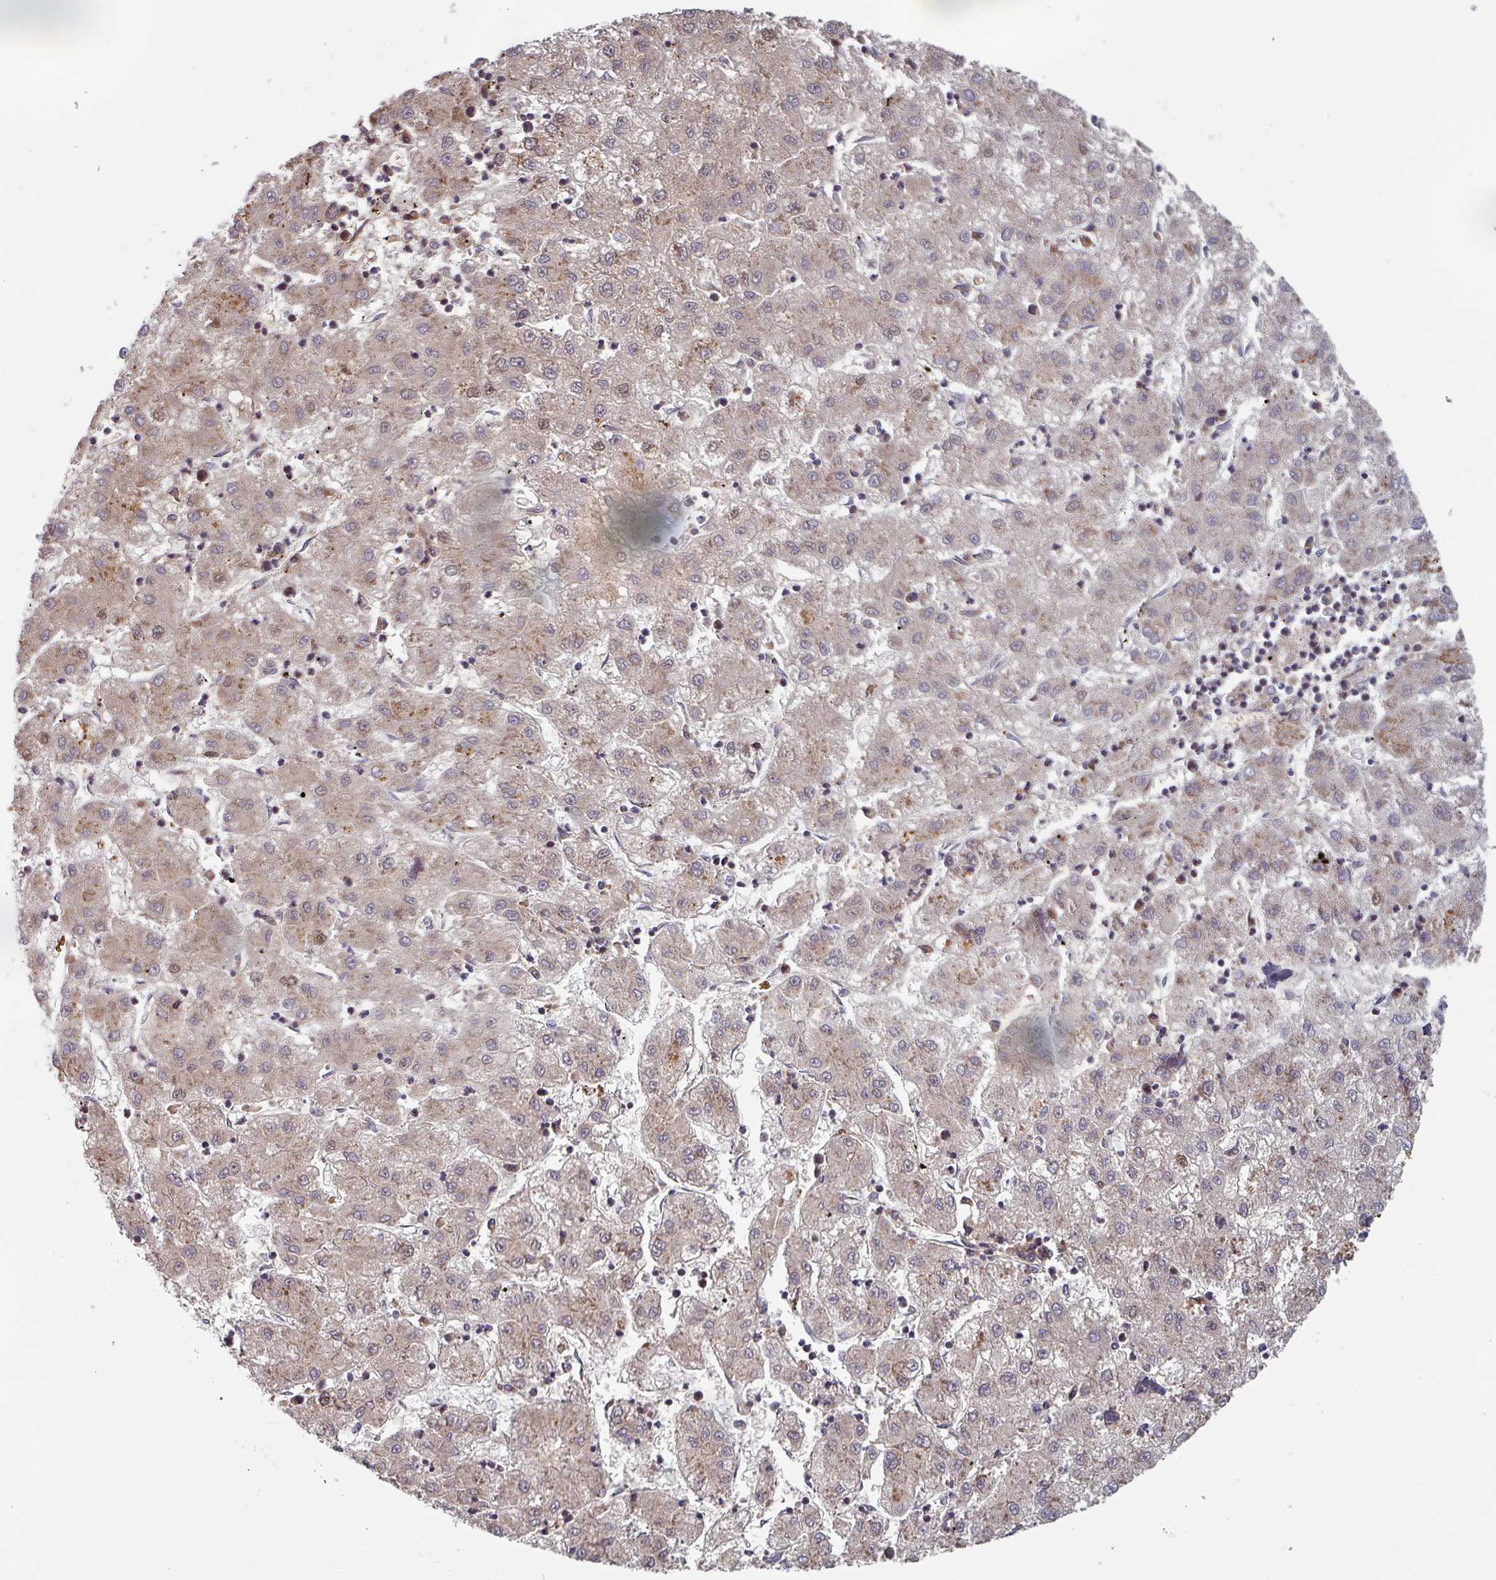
{"staining": {"intensity": "weak", "quantity": "25%-75%", "location": "cytoplasmic/membranous"}, "tissue": "liver cancer", "cell_type": "Tumor cells", "image_type": "cancer", "snomed": [{"axis": "morphology", "description": "Carcinoma, Hepatocellular, NOS"}, {"axis": "topography", "description": "Liver"}], "caption": "Weak cytoplasmic/membranous staining for a protein is present in approximately 25%-75% of tumor cells of liver cancer (hepatocellular carcinoma) using immunohistochemistry.", "gene": "PRAMEF8", "patient": {"sex": "male", "age": 72}}